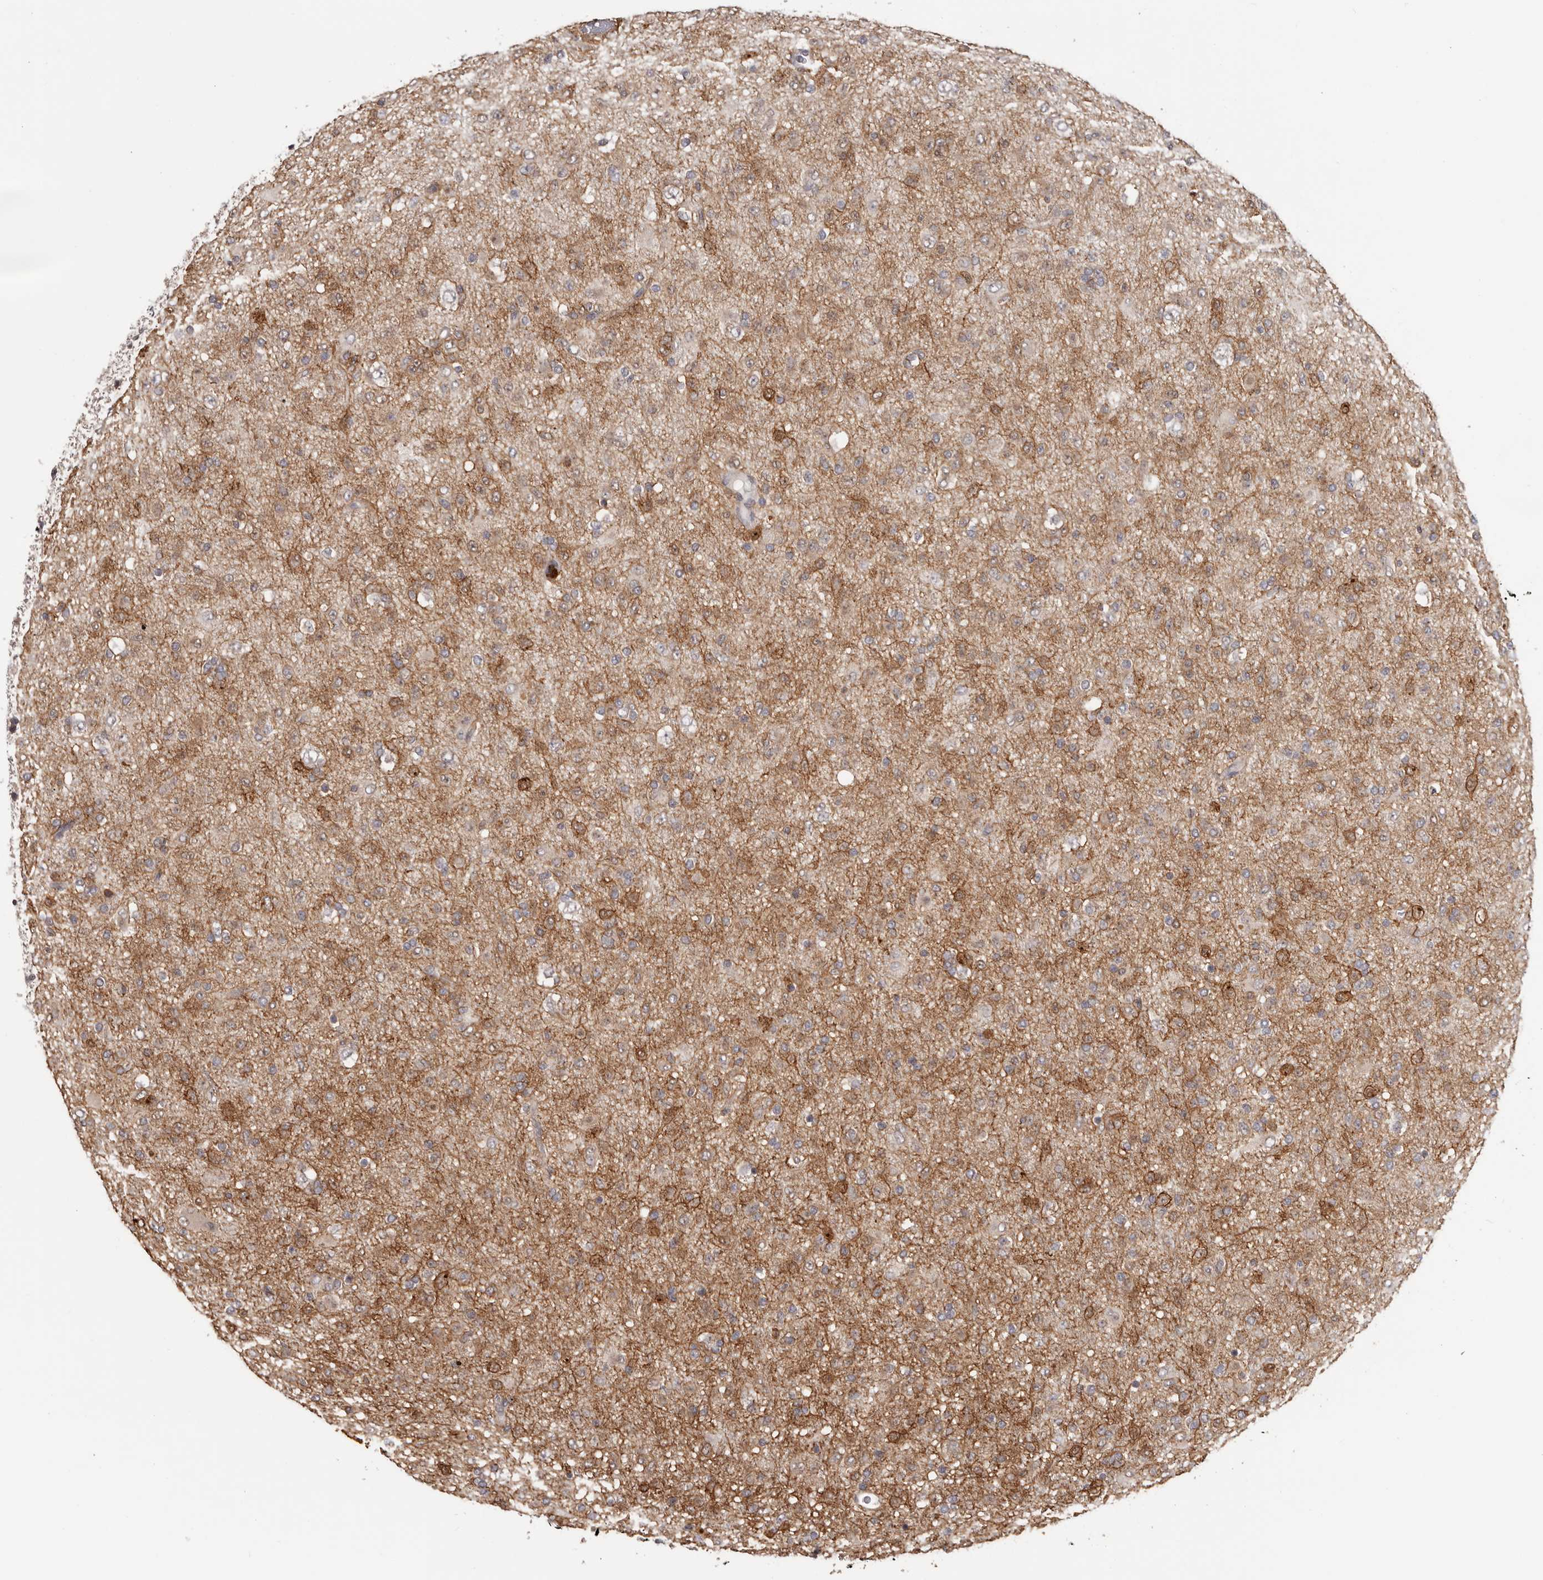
{"staining": {"intensity": "moderate", "quantity": "25%-75%", "location": "cytoplasmic/membranous"}, "tissue": "glioma", "cell_type": "Tumor cells", "image_type": "cancer", "snomed": [{"axis": "morphology", "description": "Glioma, malignant, Low grade"}, {"axis": "topography", "description": "Brain"}], "caption": "Immunohistochemical staining of human low-grade glioma (malignant) reveals medium levels of moderate cytoplasmic/membranous expression in about 25%-75% of tumor cells. (Brightfield microscopy of DAB IHC at high magnification).", "gene": "PRR12", "patient": {"sex": "male", "age": 65}}